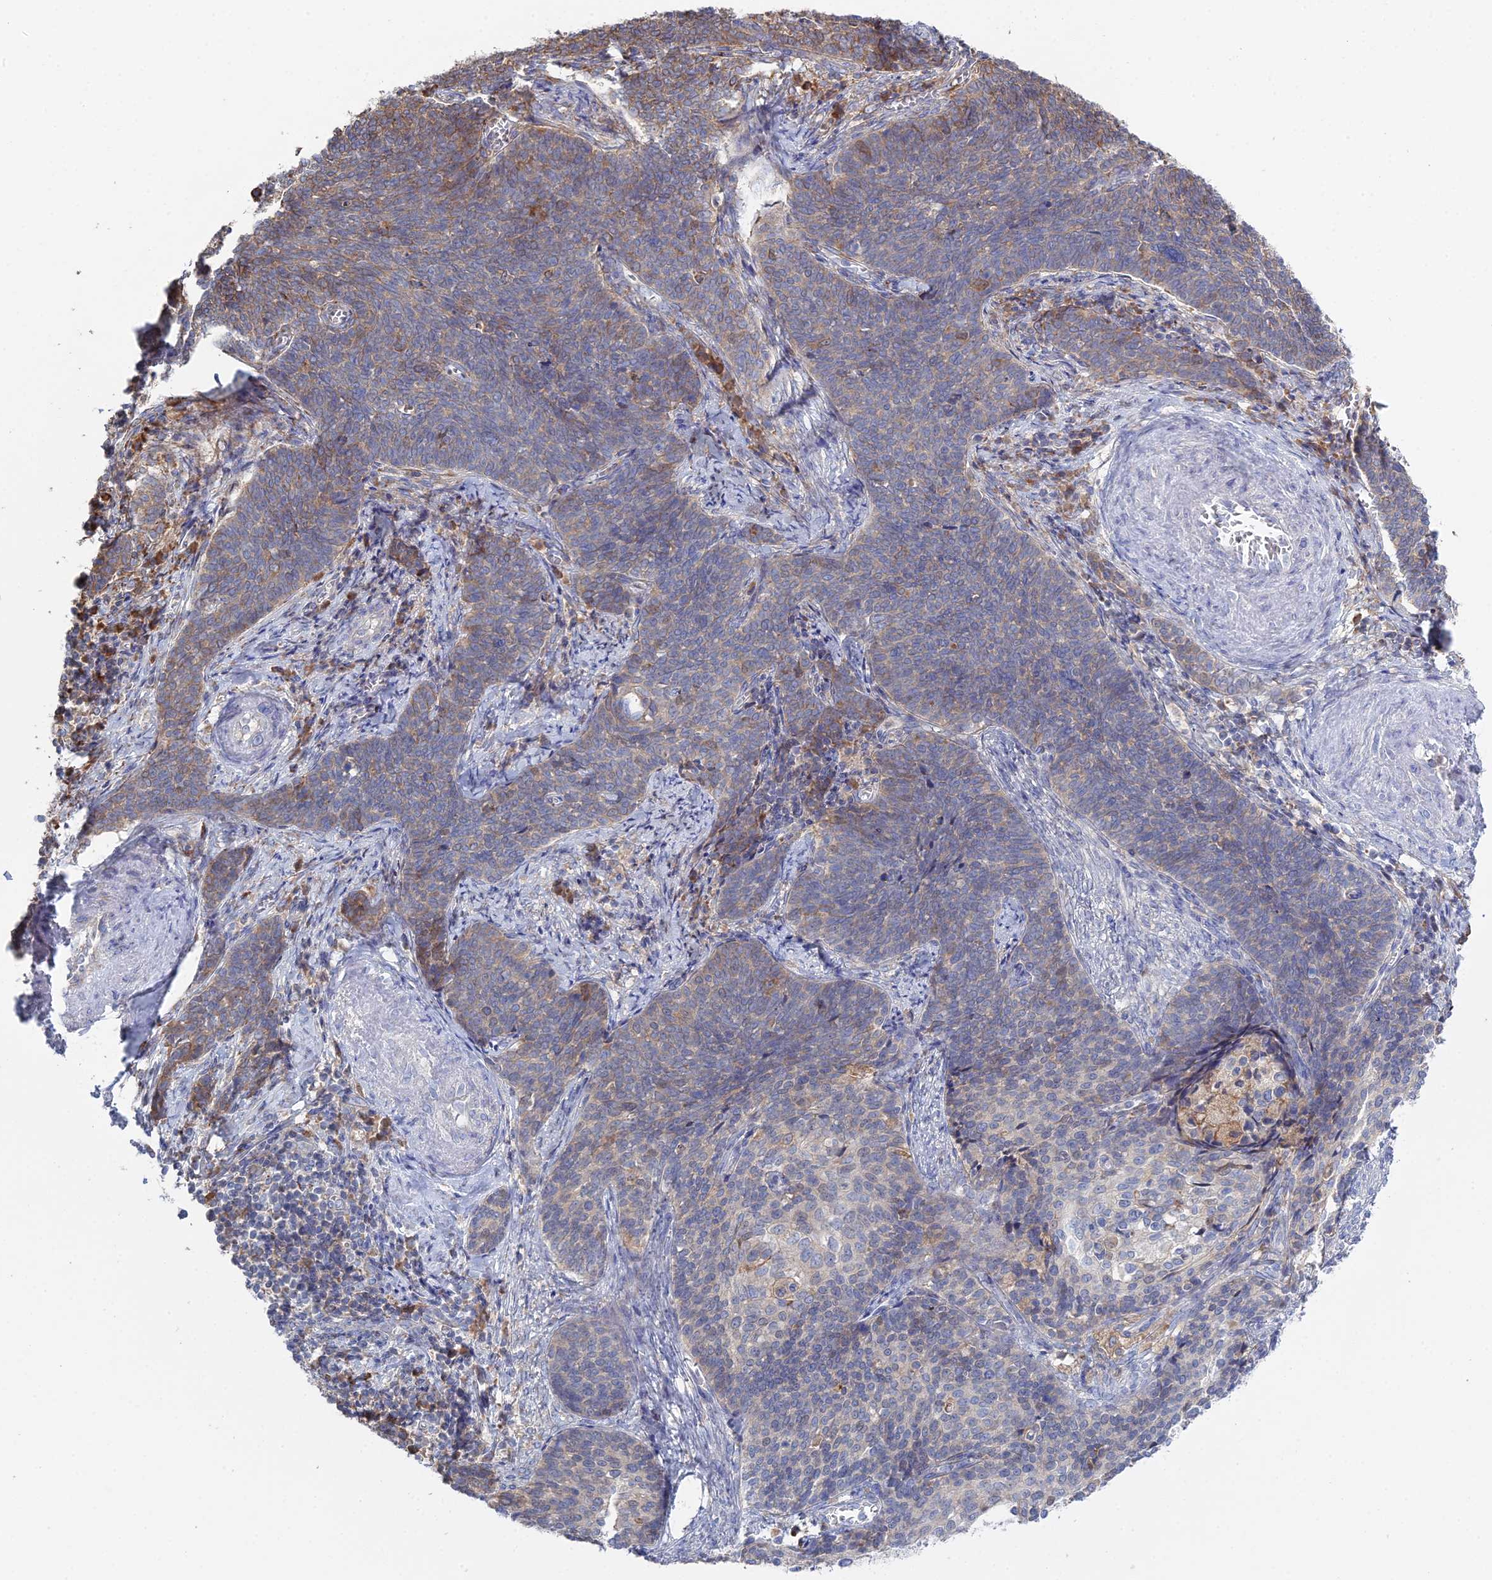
{"staining": {"intensity": "moderate", "quantity": "<25%", "location": "cytoplasmic/membranous"}, "tissue": "cervical cancer", "cell_type": "Tumor cells", "image_type": "cancer", "snomed": [{"axis": "morphology", "description": "Squamous cell carcinoma, NOS"}, {"axis": "topography", "description": "Cervix"}], "caption": "Tumor cells show low levels of moderate cytoplasmic/membranous positivity in about <25% of cells in human cervical cancer. The protein is shown in brown color, while the nuclei are stained blue.", "gene": "TRAPPC6A", "patient": {"sex": "female", "age": 39}}